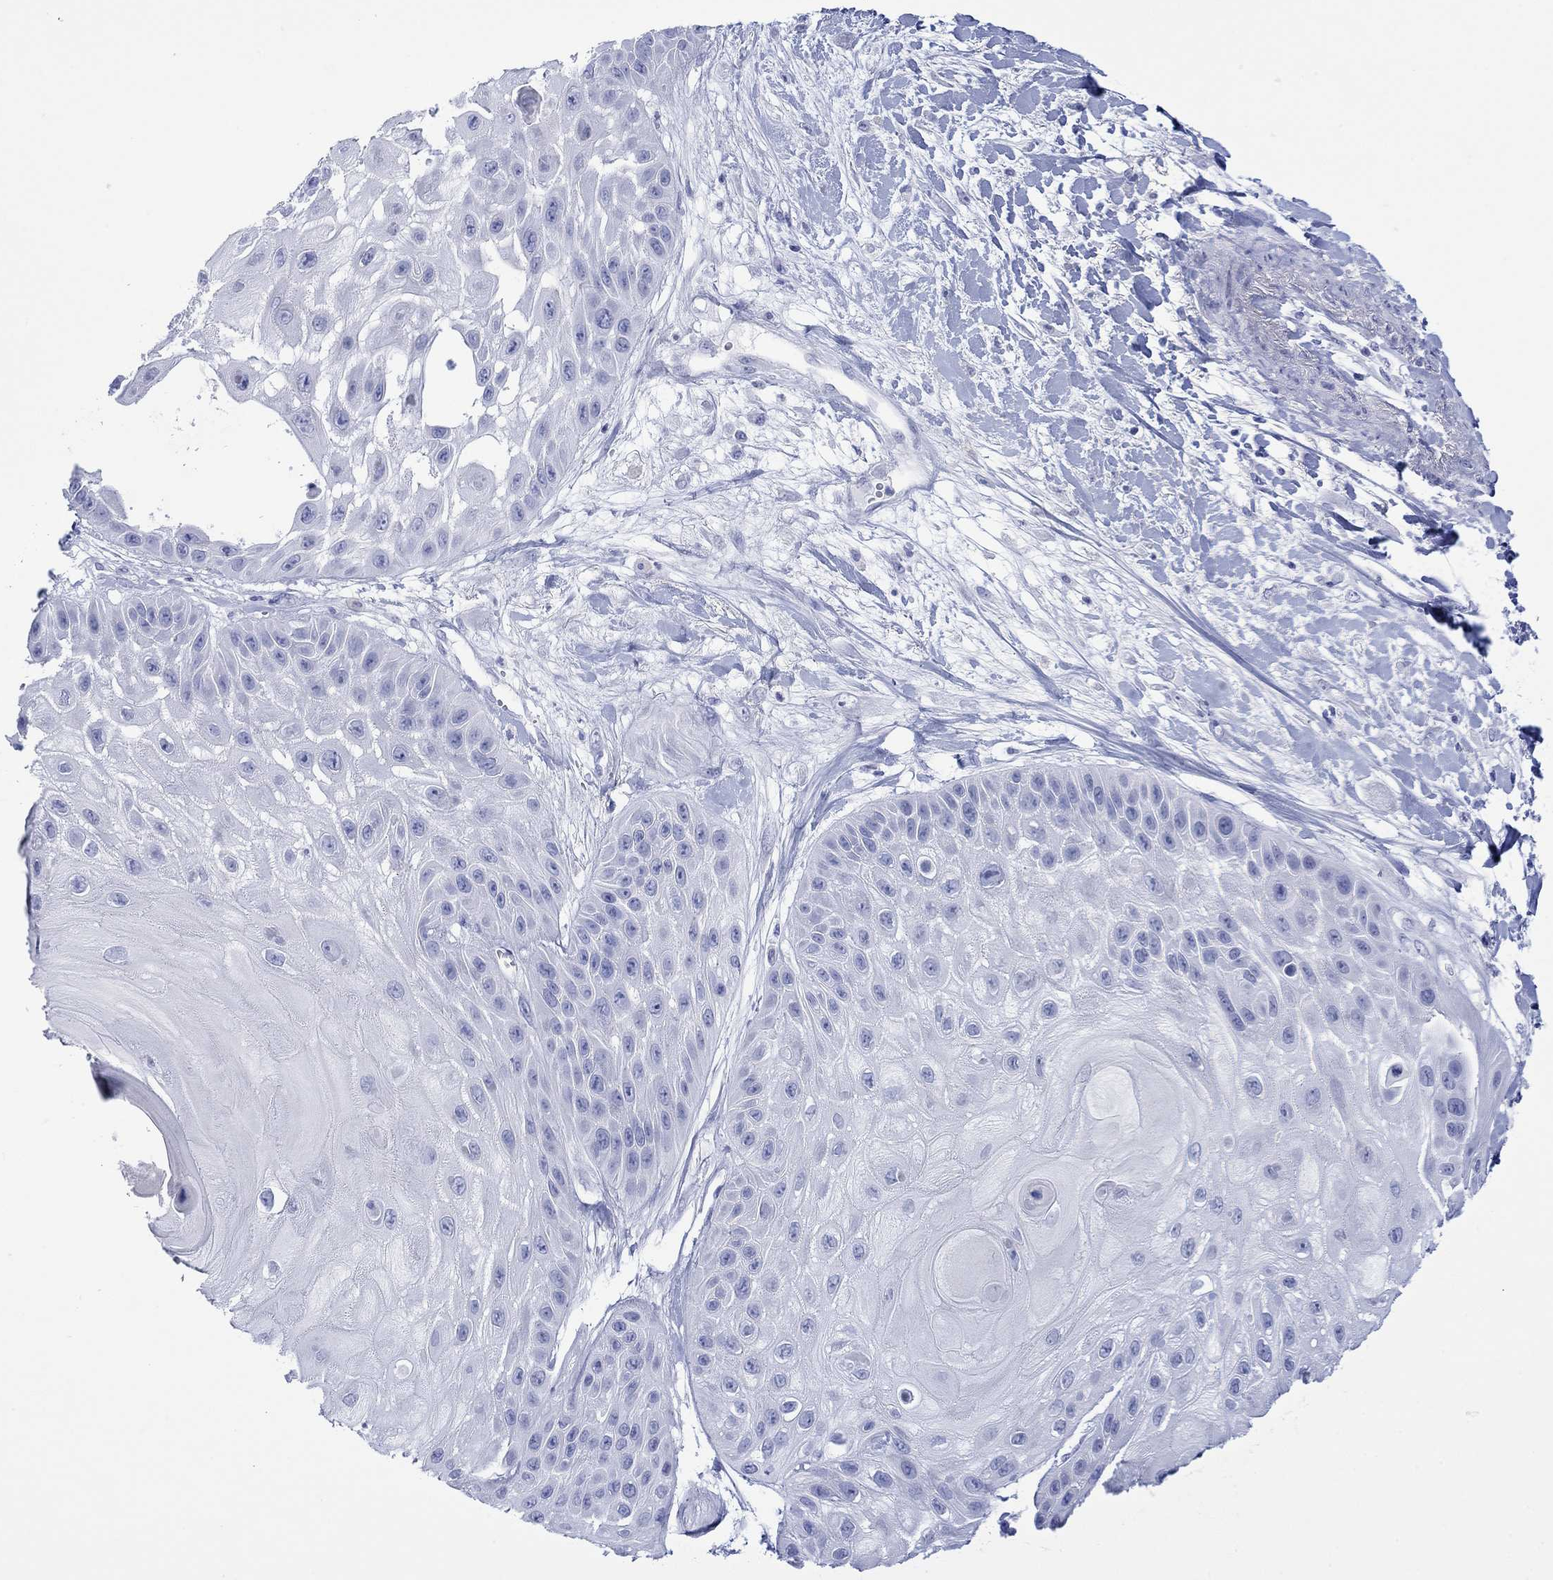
{"staining": {"intensity": "negative", "quantity": "none", "location": "none"}, "tissue": "skin cancer", "cell_type": "Tumor cells", "image_type": "cancer", "snomed": [{"axis": "morphology", "description": "Normal tissue, NOS"}, {"axis": "morphology", "description": "Squamous cell carcinoma, NOS"}, {"axis": "topography", "description": "Skin"}], "caption": "IHC of skin squamous cell carcinoma demonstrates no positivity in tumor cells.", "gene": "MLANA", "patient": {"sex": "male", "age": 79}}